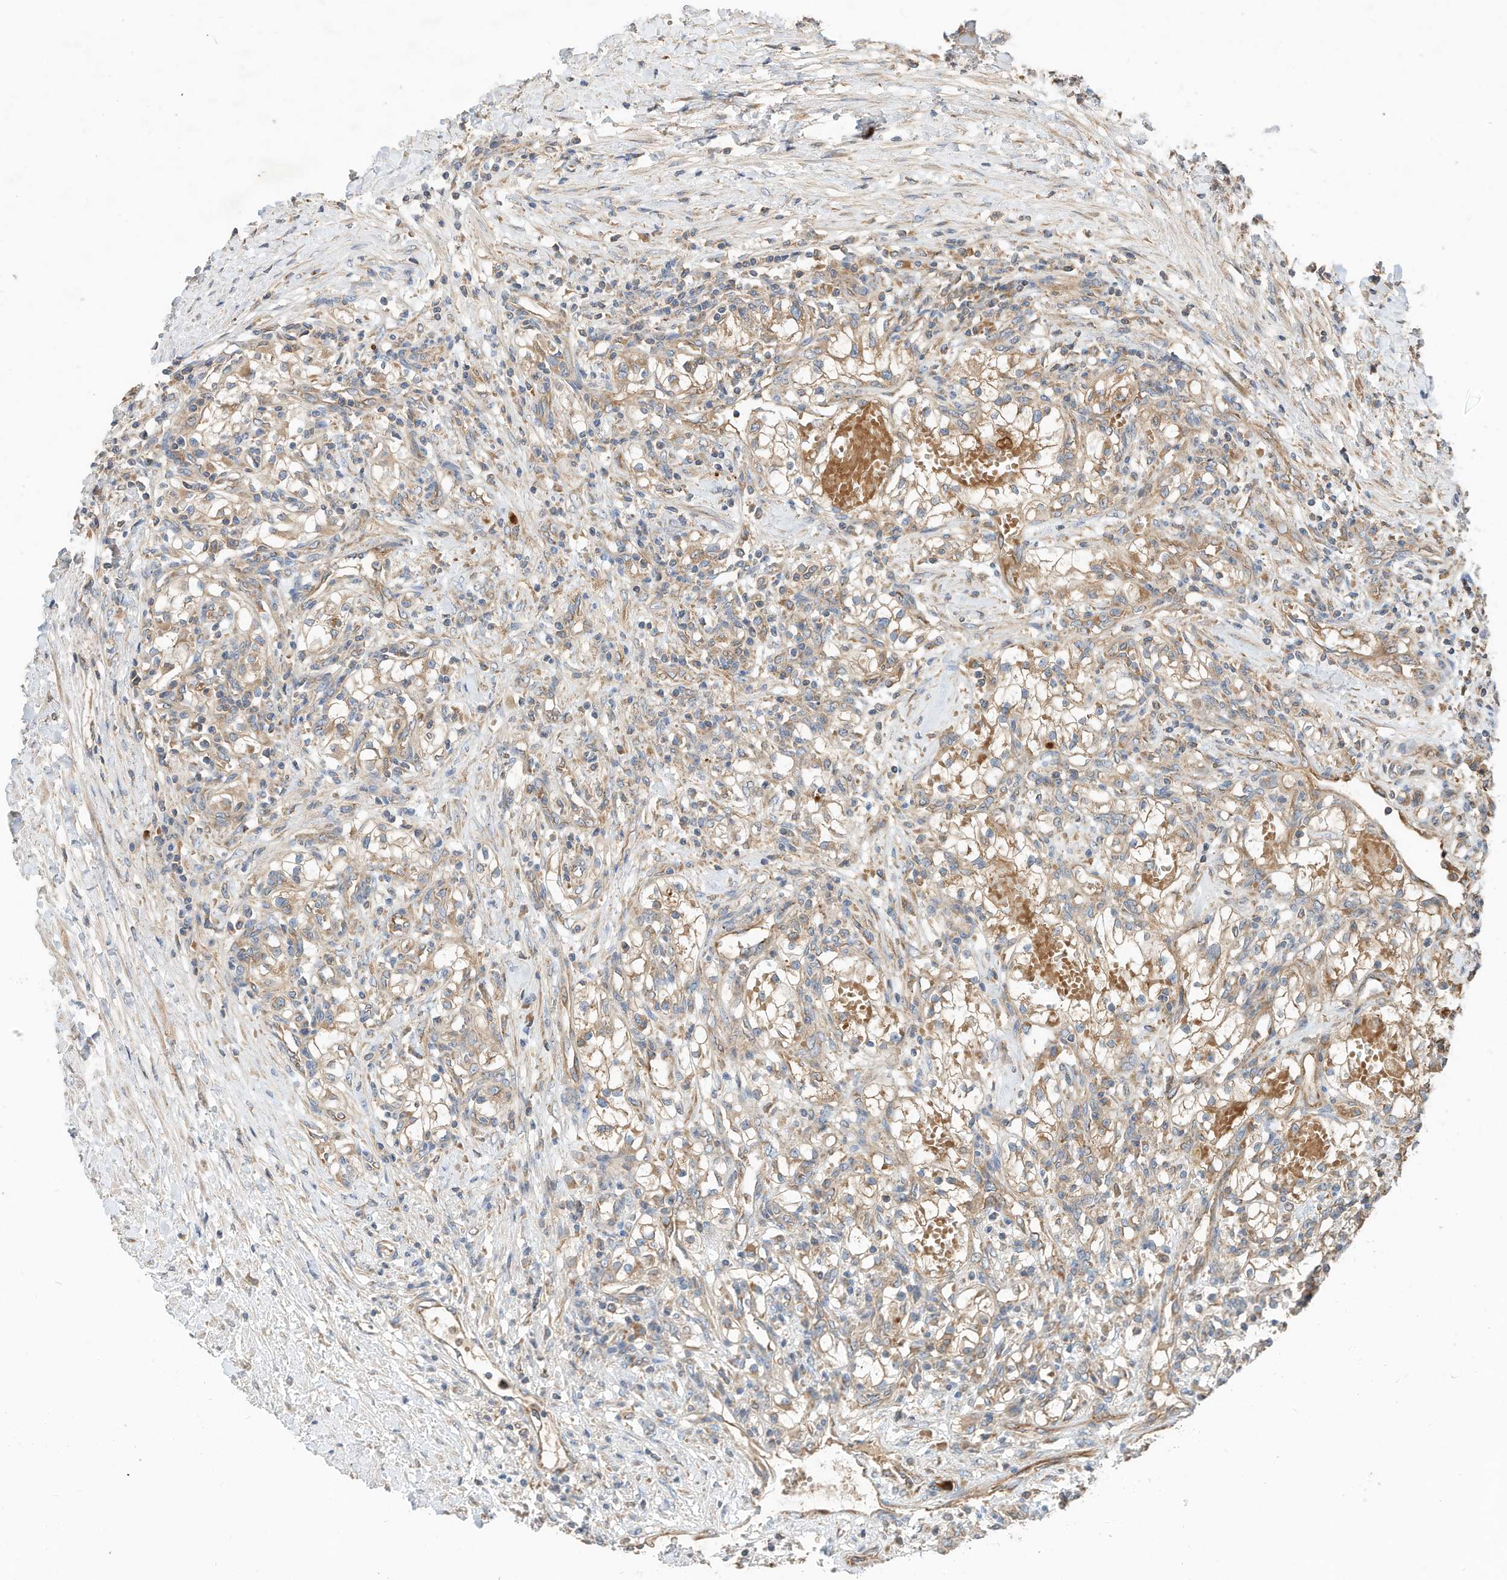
{"staining": {"intensity": "weak", "quantity": ">75%", "location": "cytoplasmic/membranous"}, "tissue": "renal cancer", "cell_type": "Tumor cells", "image_type": "cancer", "snomed": [{"axis": "morphology", "description": "Normal tissue, NOS"}, {"axis": "morphology", "description": "Adenocarcinoma, NOS"}, {"axis": "topography", "description": "Kidney"}], "caption": "Immunohistochemical staining of renal adenocarcinoma displays low levels of weak cytoplasmic/membranous expression in about >75% of tumor cells.", "gene": "CPAMD8", "patient": {"sex": "male", "age": 68}}